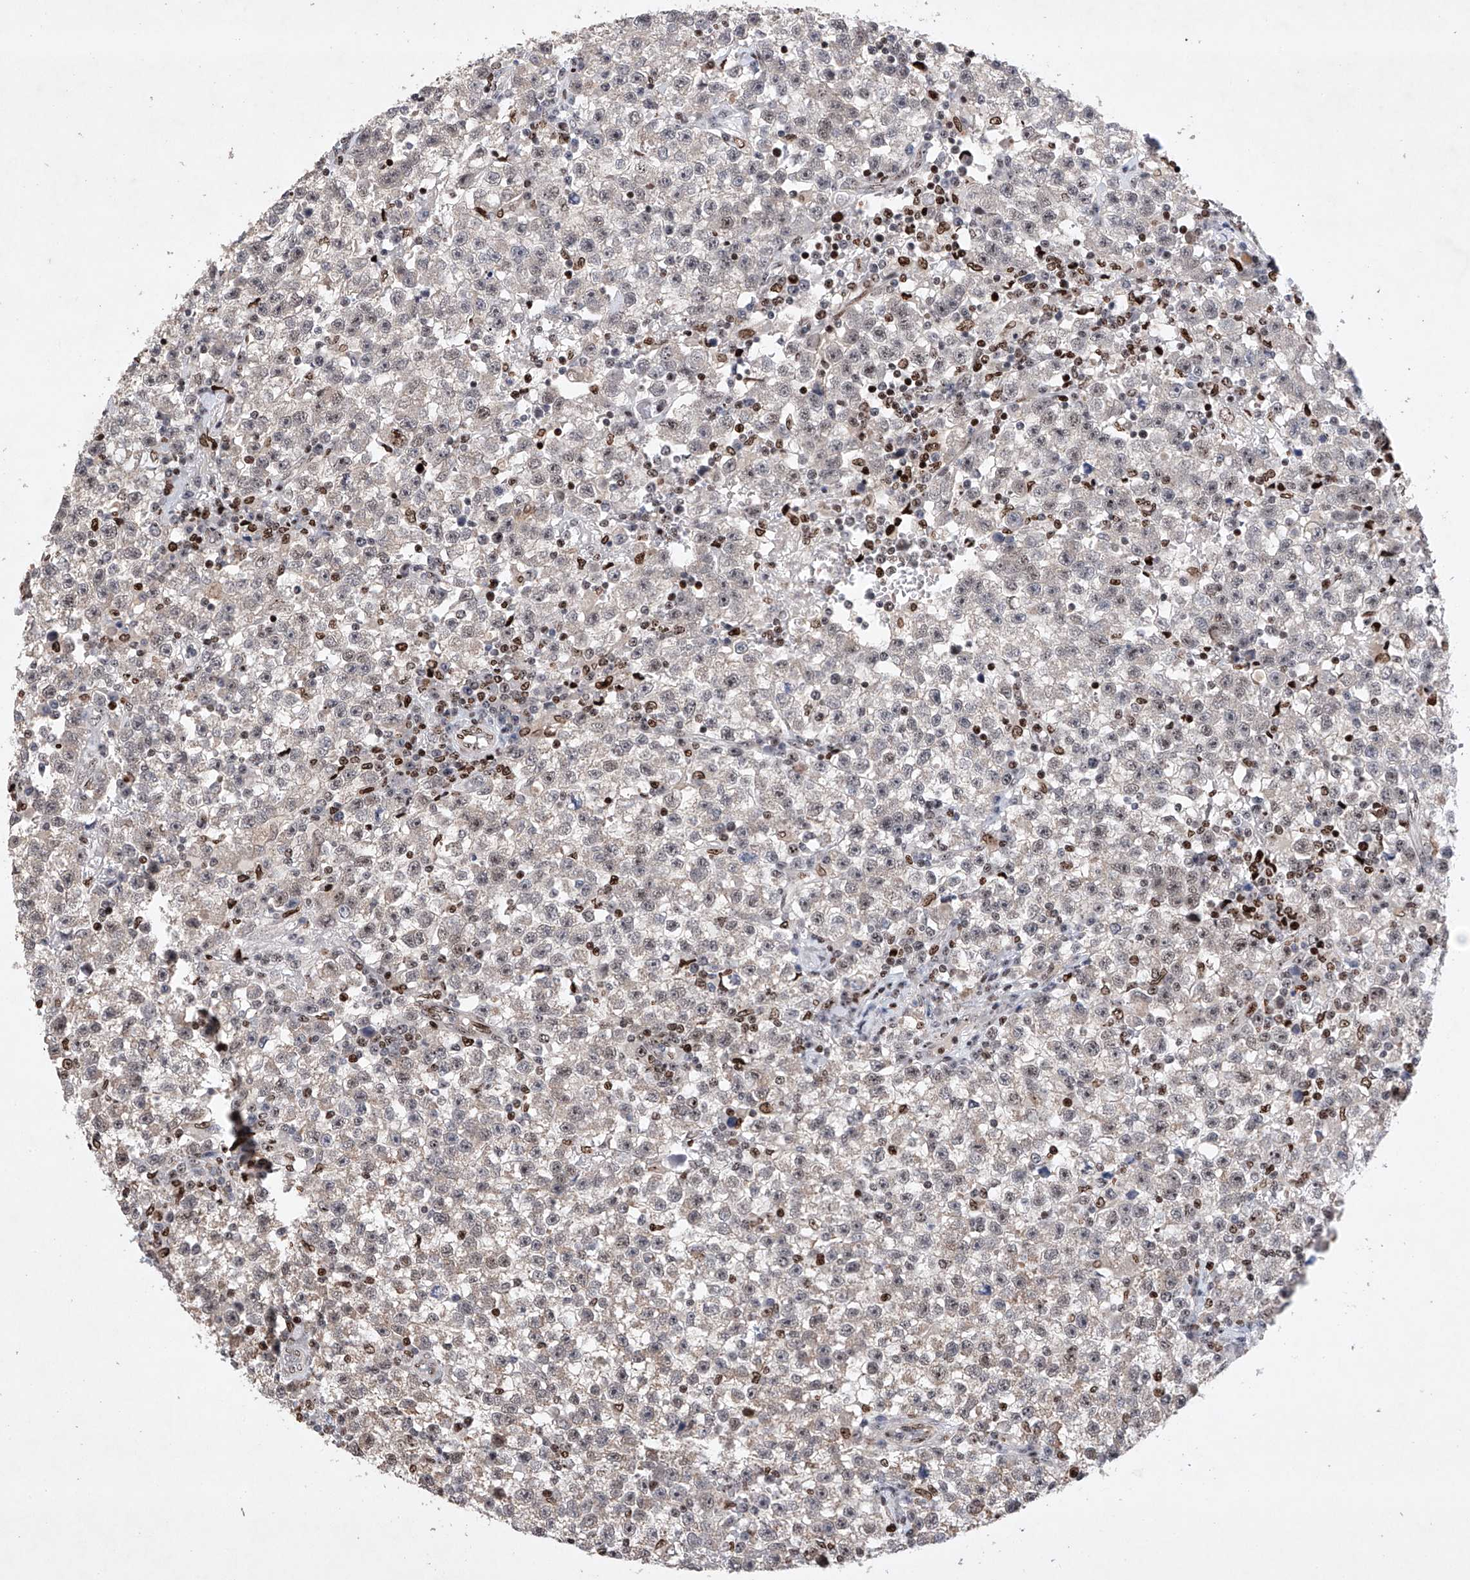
{"staining": {"intensity": "negative", "quantity": "none", "location": "none"}, "tissue": "testis cancer", "cell_type": "Tumor cells", "image_type": "cancer", "snomed": [{"axis": "morphology", "description": "Seminoma, NOS"}, {"axis": "topography", "description": "Testis"}], "caption": "High power microscopy photomicrograph of an IHC photomicrograph of testis cancer (seminoma), revealing no significant staining in tumor cells. (DAB (3,3'-diaminobenzidine) IHC, high magnification).", "gene": "AFG1L", "patient": {"sex": "male", "age": 22}}